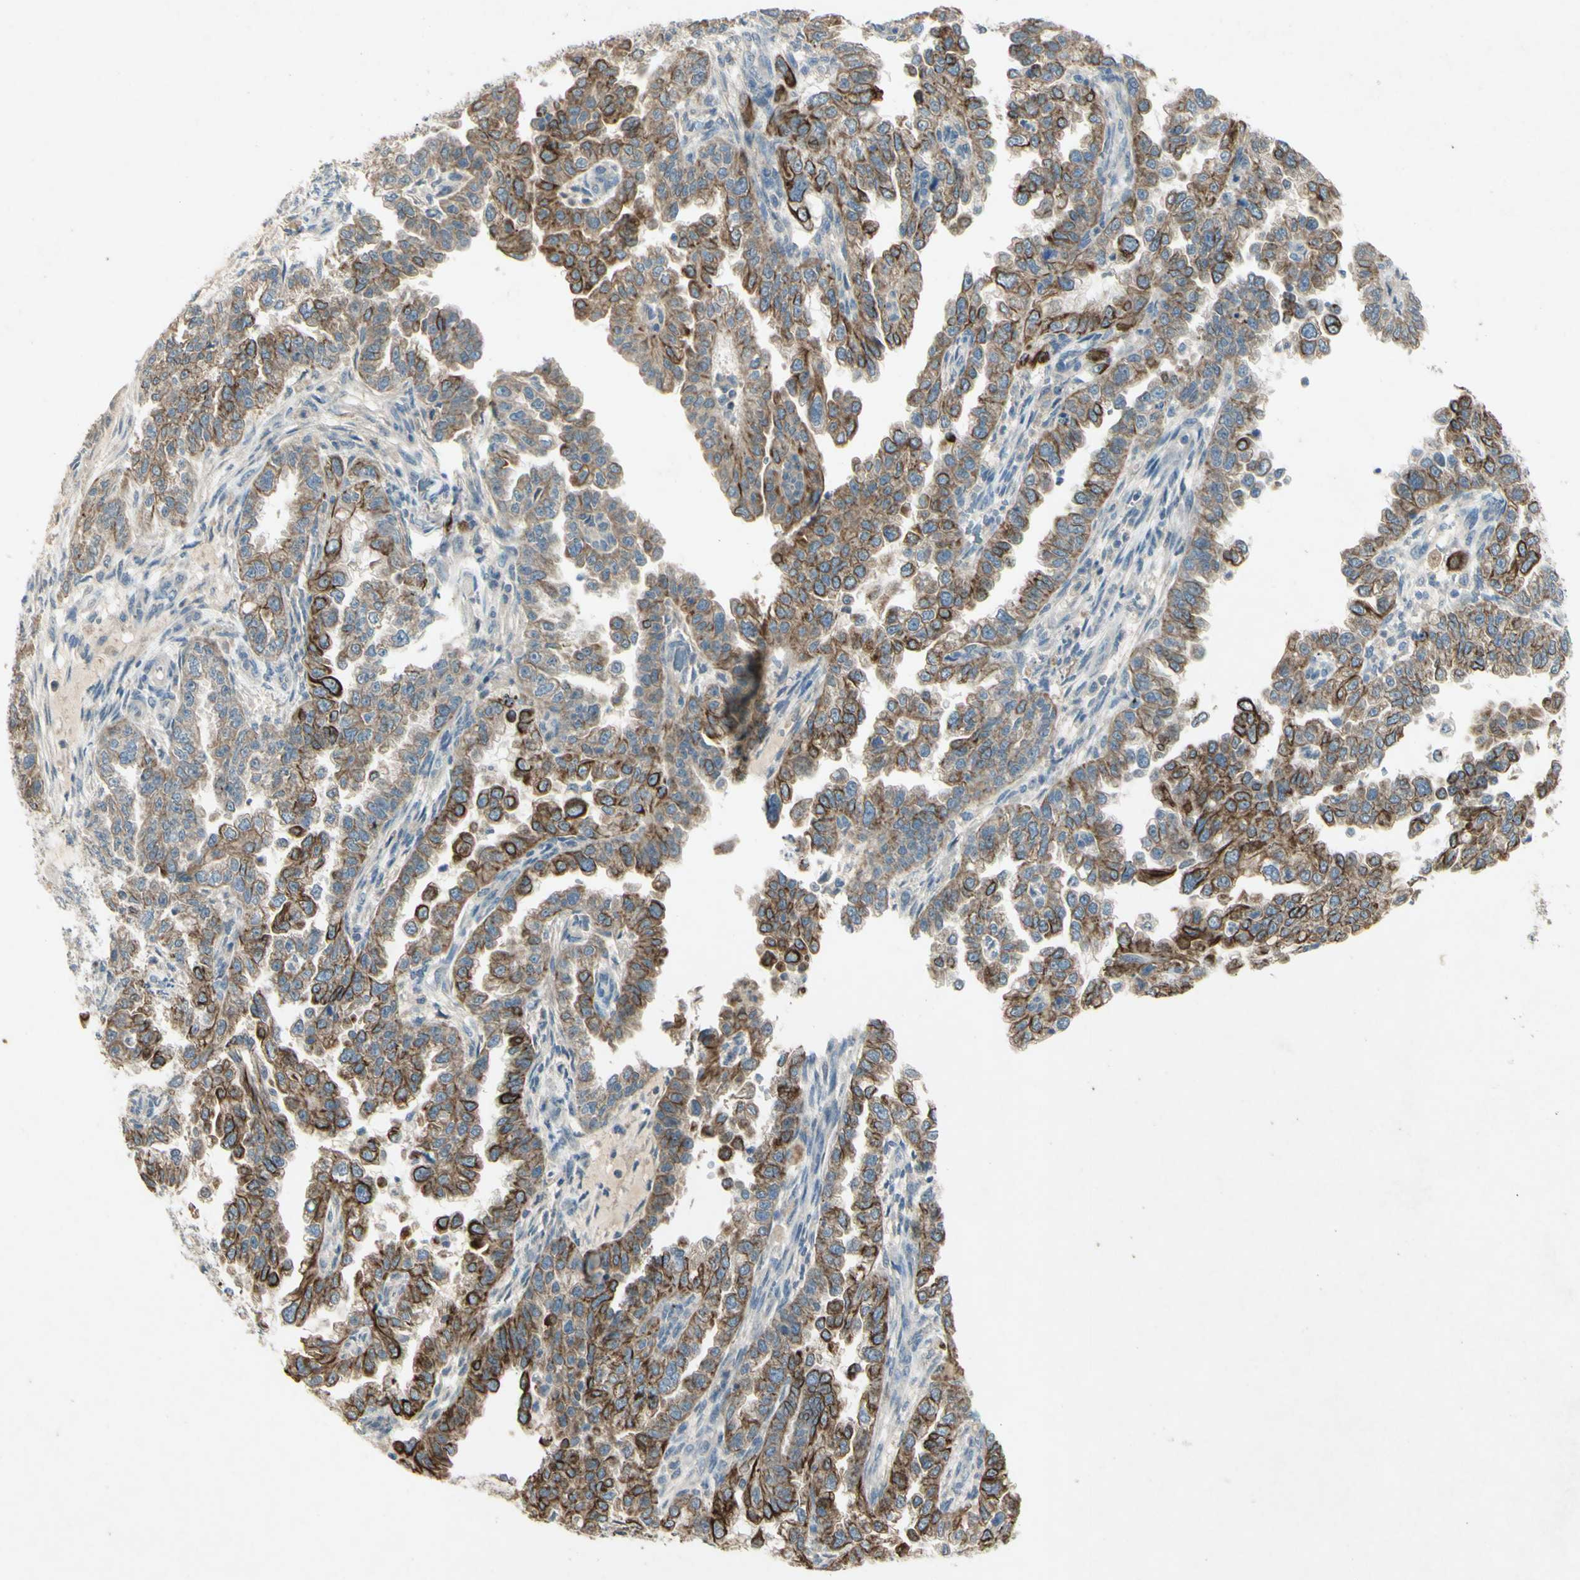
{"staining": {"intensity": "strong", "quantity": ">75%", "location": "cytoplasmic/membranous"}, "tissue": "endometrial cancer", "cell_type": "Tumor cells", "image_type": "cancer", "snomed": [{"axis": "morphology", "description": "Adenocarcinoma, NOS"}, {"axis": "topography", "description": "Endometrium"}], "caption": "A high amount of strong cytoplasmic/membranous positivity is seen in approximately >75% of tumor cells in endometrial adenocarcinoma tissue. Using DAB (brown) and hematoxylin (blue) stains, captured at high magnification using brightfield microscopy.", "gene": "TIMM21", "patient": {"sex": "female", "age": 85}}